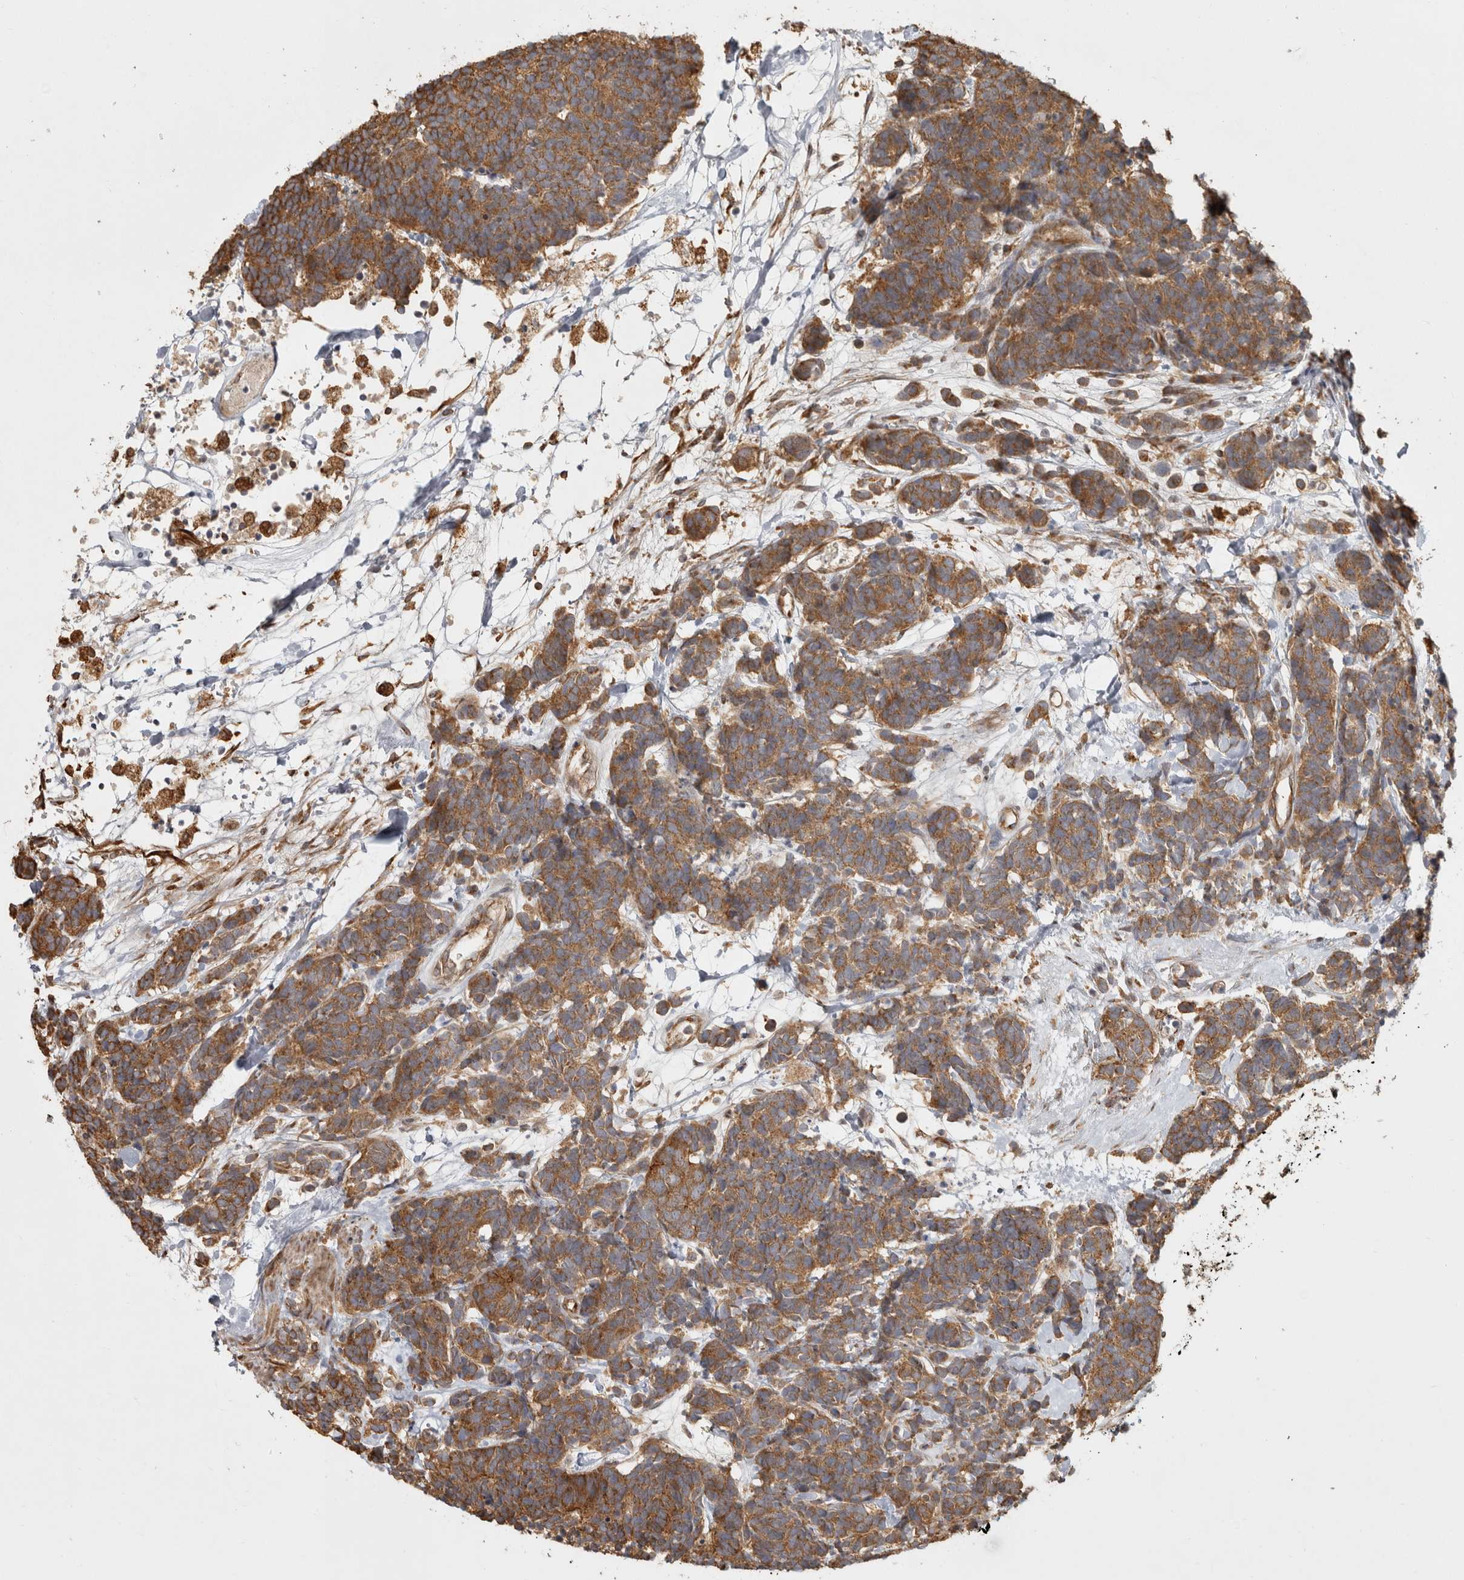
{"staining": {"intensity": "moderate", "quantity": ">75%", "location": "cytoplasmic/membranous"}, "tissue": "carcinoid", "cell_type": "Tumor cells", "image_type": "cancer", "snomed": [{"axis": "morphology", "description": "Carcinoma, NOS"}, {"axis": "morphology", "description": "Carcinoid, malignant, NOS"}, {"axis": "topography", "description": "Urinary bladder"}], "caption": "Immunohistochemistry (IHC) (DAB) staining of carcinoid reveals moderate cytoplasmic/membranous protein expression in about >75% of tumor cells.", "gene": "CAMSAP2", "patient": {"sex": "male", "age": 57}}